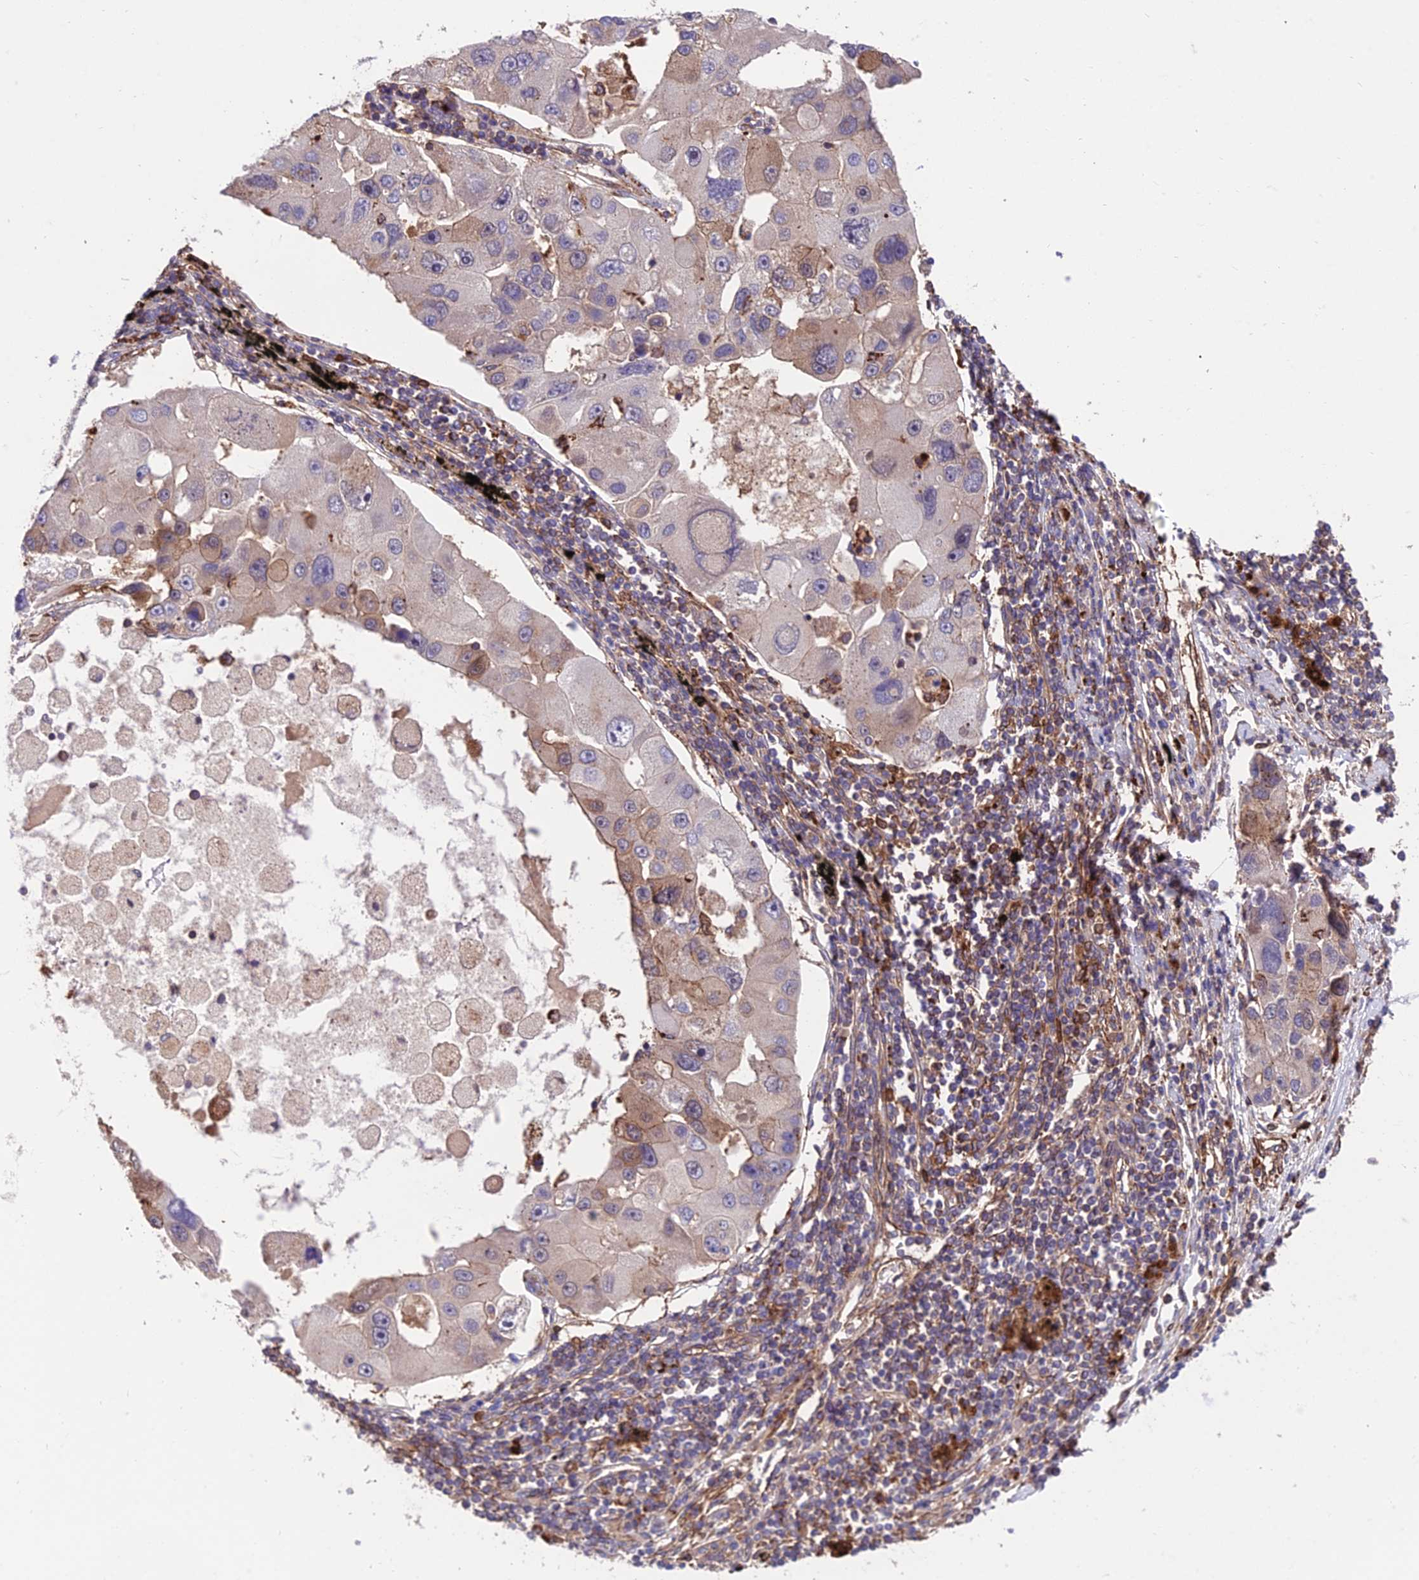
{"staining": {"intensity": "weak", "quantity": "<25%", "location": "cytoplasmic/membranous"}, "tissue": "lung cancer", "cell_type": "Tumor cells", "image_type": "cancer", "snomed": [{"axis": "morphology", "description": "Adenocarcinoma, NOS"}, {"axis": "topography", "description": "Lung"}], "caption": "Tumor cells are negative for brown protein staining in lung cancer.", "gene": "RTN4RL1", "patient": {"sex": "female", "age": 54}}